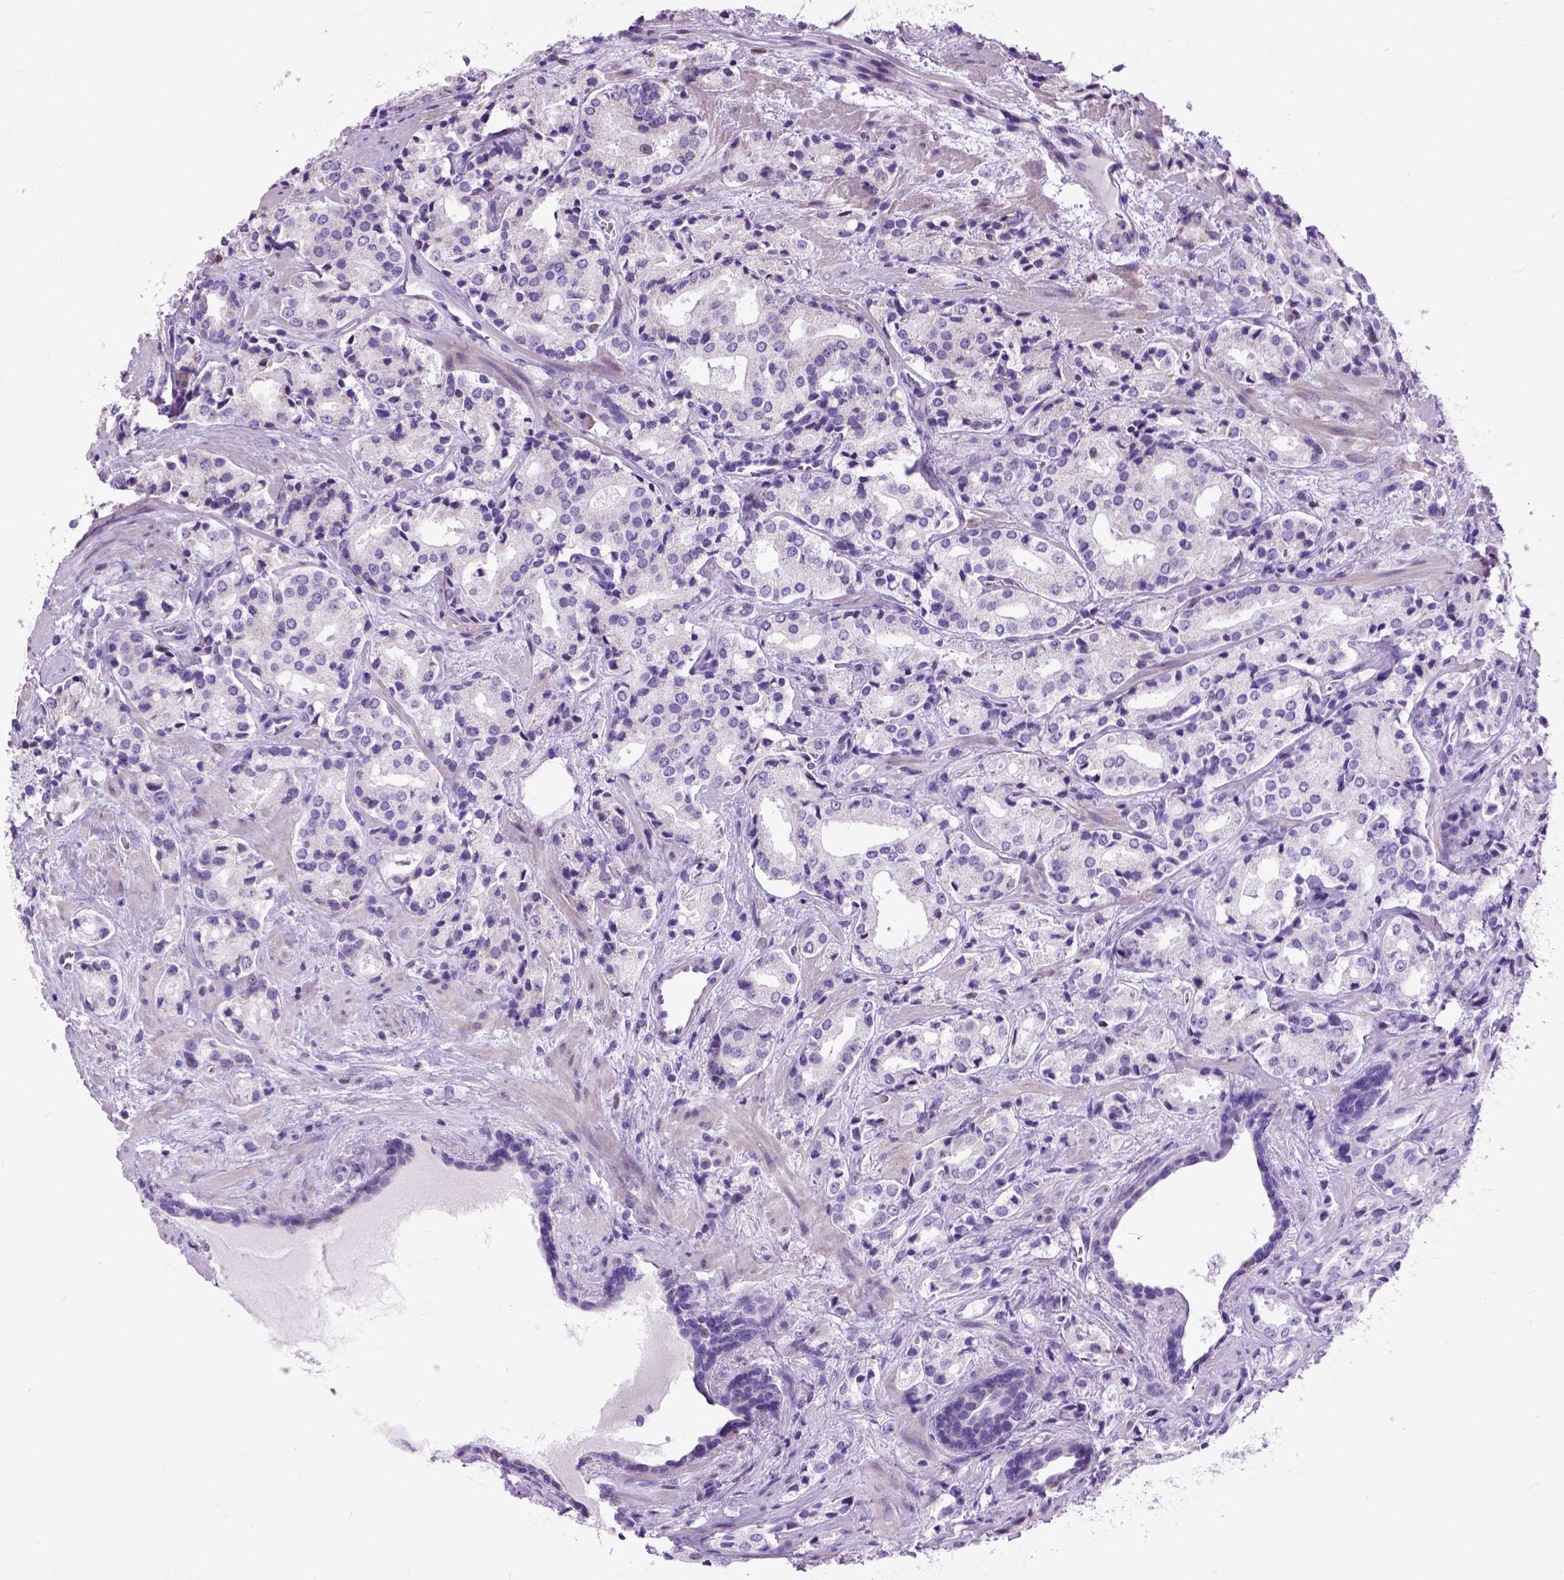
{"staining": {"intensity": "negative", "quantity": "none", "location": "none"}, "tissue": "prostate cancer", "cell_type": "Tumor cells", "image_type": "cancer", "snomed": [{"axis": "morphology", "description": "Adenocarcinoma, Low grade"}, {"axis": "topography", "description": "Prostate"}], "caption": "Prostate cancer was stained to show a protein in brown. There is no significant positivity in tumor cells.", "gene": "CRB1", "patient": {"sex": "male", "age": 56}}